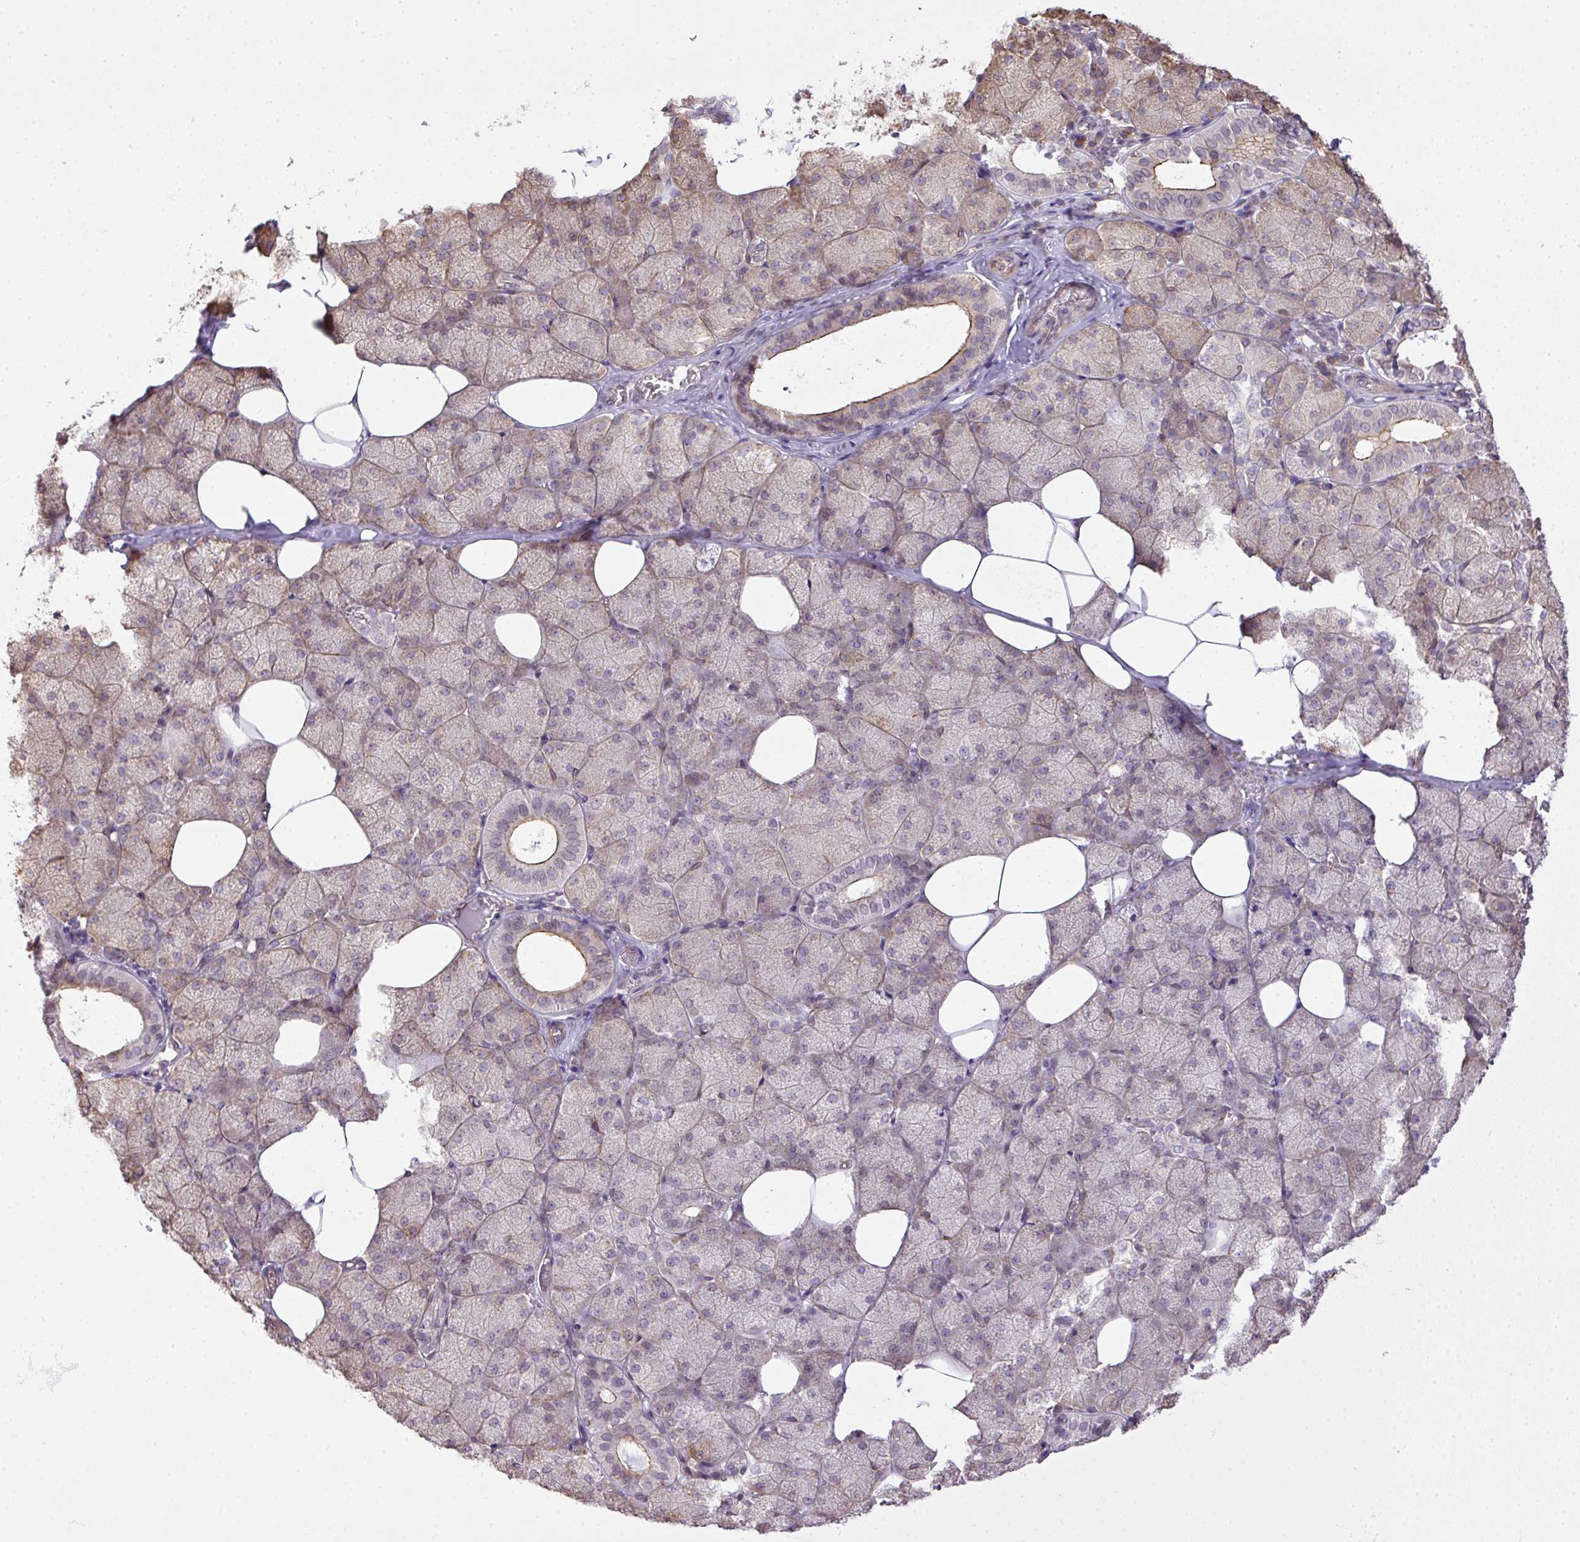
{"staining": {"intensity": "moderate", "quantity": "<25%", "location": "cytoplasmic/membranous"}, "tissue": "salivary gland", "cell_type": "Glandular cells", "image_type": "normal", "snomed": [{"axis": "morphology", "description": "Normal tissue, NOS"}, {"axis": "topography", "description": "Salivary gland"}, {"axis": "topography", "description": "Peripheral nerve tissue"}], "caption": "The photomicrograph demonstrates immunohistochemical staining of benign salivary gland. There is moderate cytoplasmic/membranous staining is present in about <25% of glandular cells. The staining was performed using DAB, with brown indicating positive protein expression. Nuclei are stained blue with hematoxylin.", "gene": "COX18", "patient": {"sex": "male", "age": 38}}